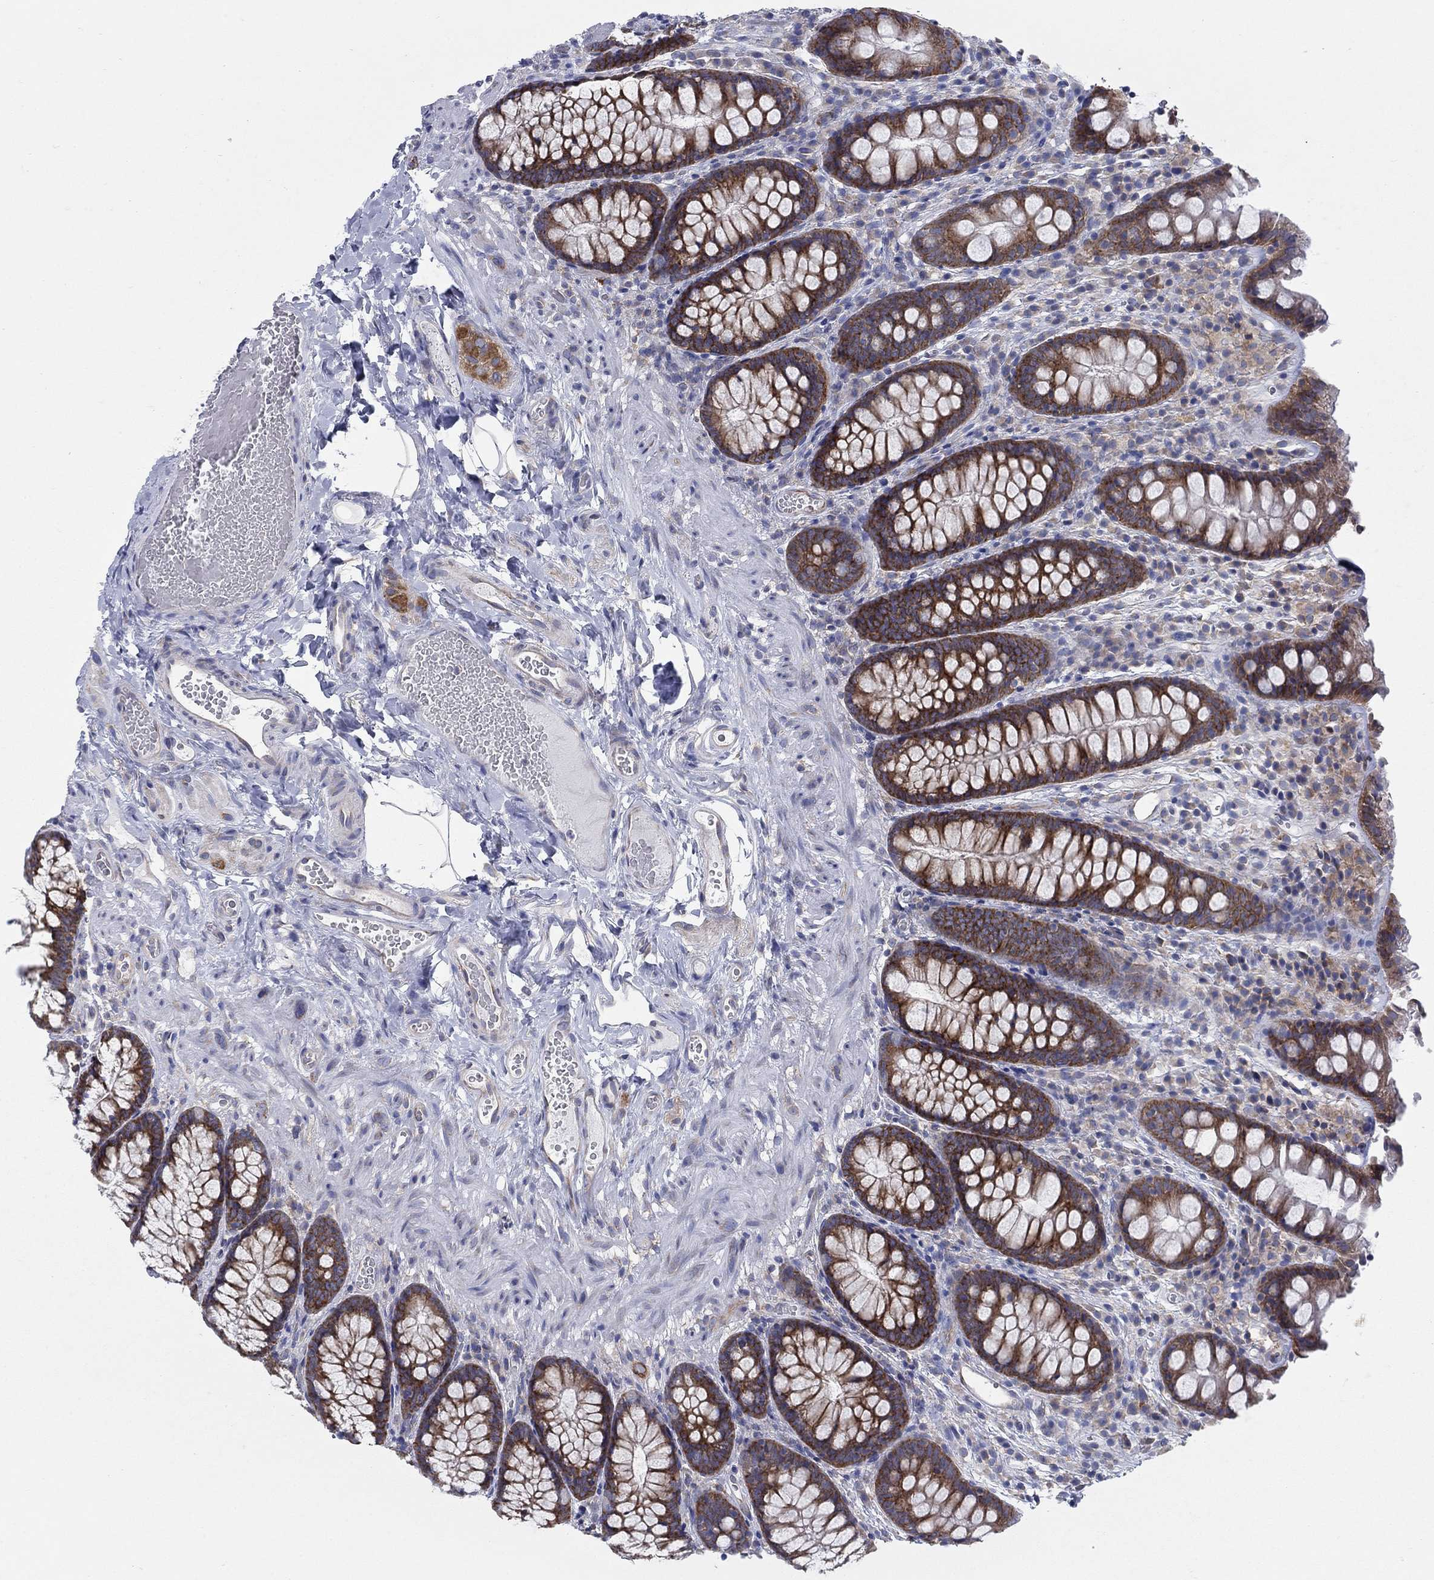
{"staining": {"intensity": "negative", "quantity": "none", "location": "none"}, "tissue": "colon", "cell_type": "Endothelial cells", "image_type": "normal", "snomed": [{"axis": "morphology", "description": "Normal tissue, NOS"}, {"axis": "topography", "description": "Colon"}], "caption": "IHC photomicrograph of unremarkable colon: colon stained with DAB (3,3'-diaminobenzidine) demonstrates no significant protein expression in endothelial cells. The staining is performed using DAB brown chromogen with nuclei counter-stained in using hematoxylin.", "gene": "TMEM59", "patient": {"sex": "female", "age": 86}}